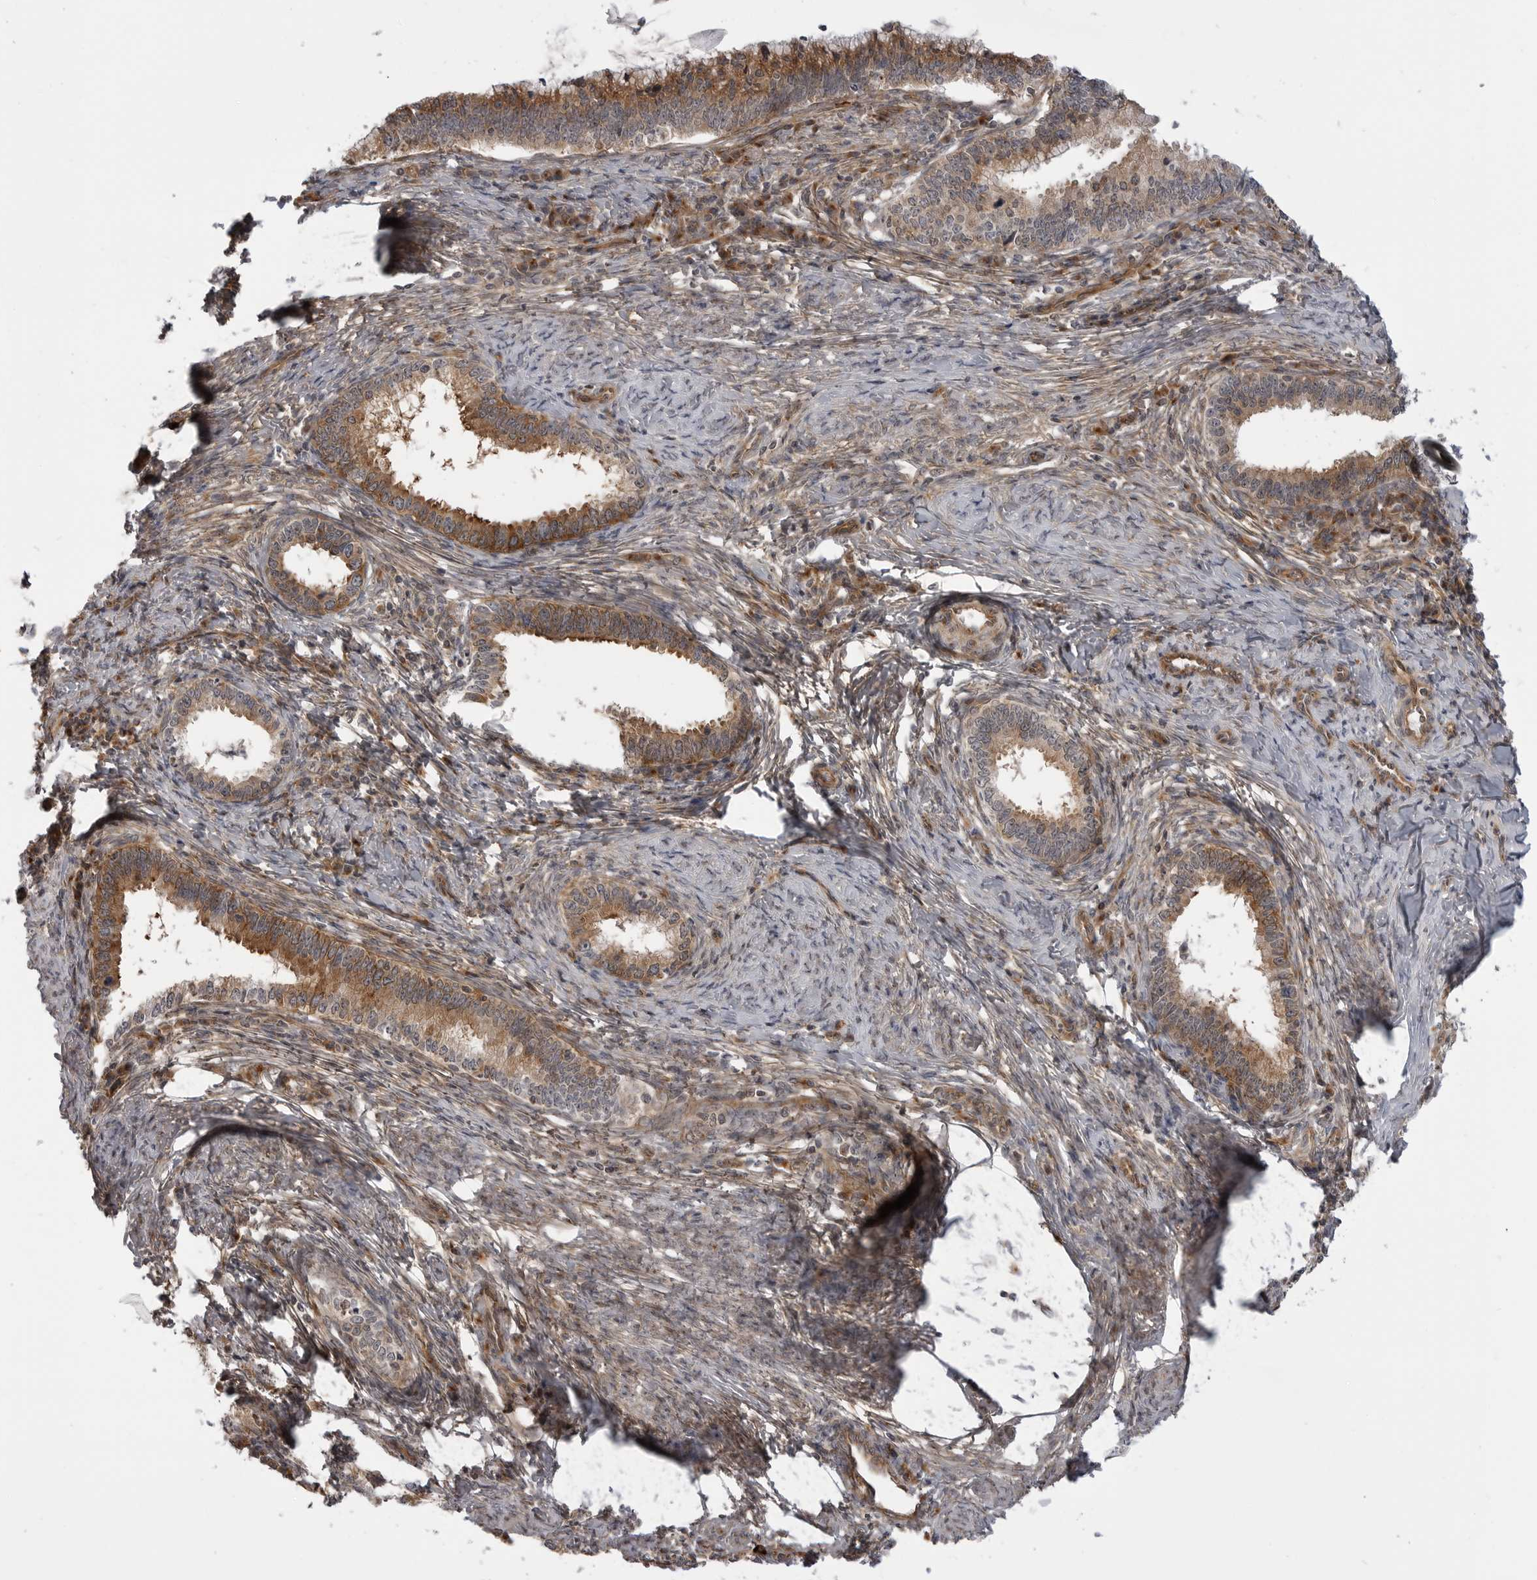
{"staining": {"intensity": "moderate", "quantity": ">75%", "location": "cytoplasmic/membranous"}, "tissue": "cervical cancer", "cell_type": "Tumor cells", "image_type": "cancer", "snomed": [{"axis": "morphology", "description": "Adenocarcinoma, NOS"}, {"axis": "topography", "description": "Cervix"}], "caption": "A high-resolution micrograph shows IHC staining of cervical cancer (adenocarcinoma), which exhibits moderate cytoplasmic/membranous positivity in about >75% of tumor cells. Ihc stains the protein in brown and the nuclei are stained blue.", "gene": "LRRC45", "patient": {"sex": "female", "age": 36}}